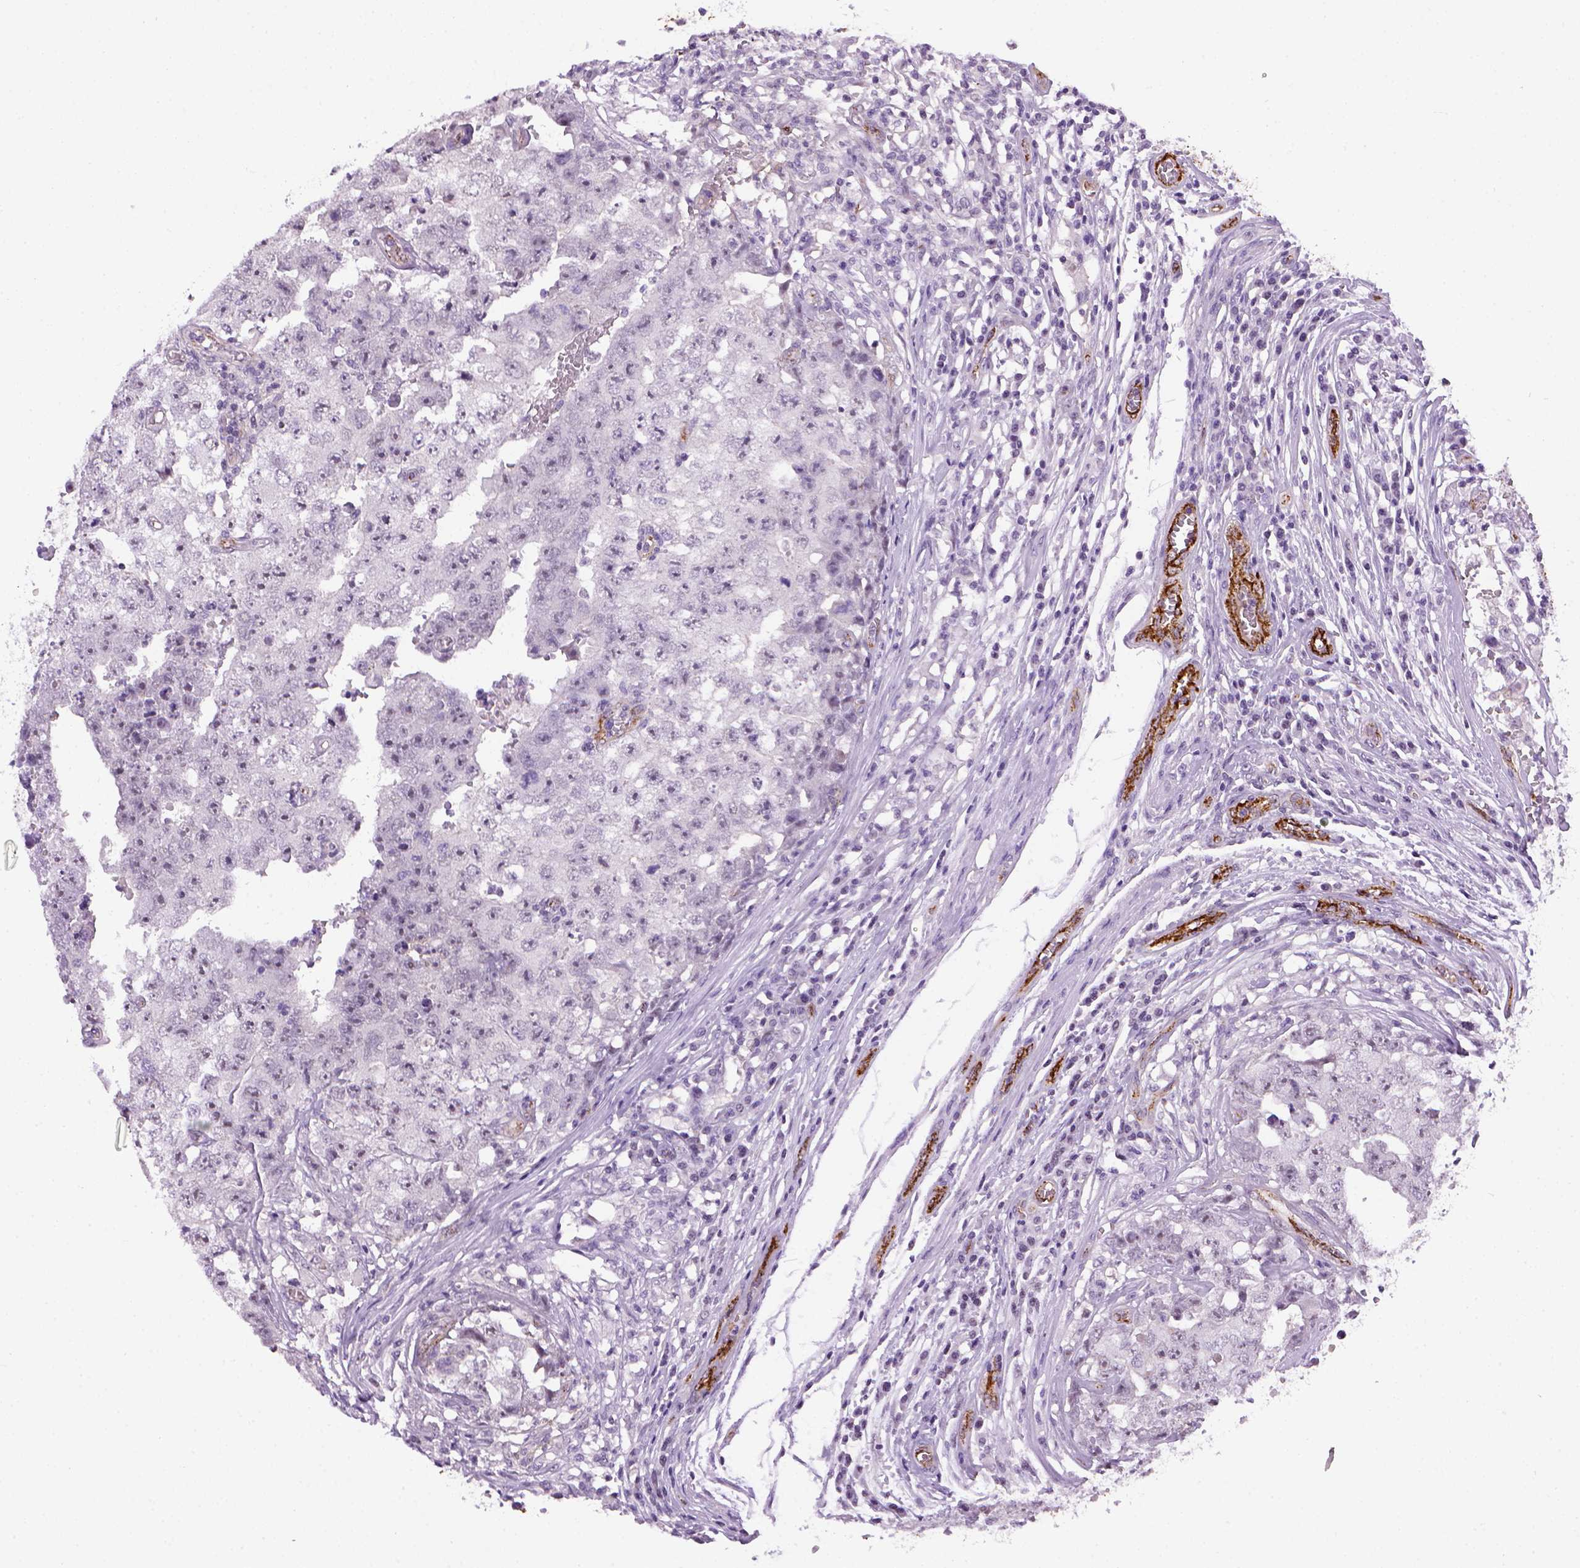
{"staining": {"intensity": "negative", "quantity": "none", "location": "none"}, "tissue": "testis cancer", "cell_type": "Tumor cells", "image_type": "cancer", "snomed": [{"axis": "morphology", "description": "Carcinoma, Embryonal, NOS"}, {"axis": "topography", "description": "Testis"}], "caption": "DAB immunohistochemical staining of embryonal carcinoma (testis) reveals no significant staining in tumor cells.", "gene": "VWF", "patient": {"sex": "male", "age": 36}}